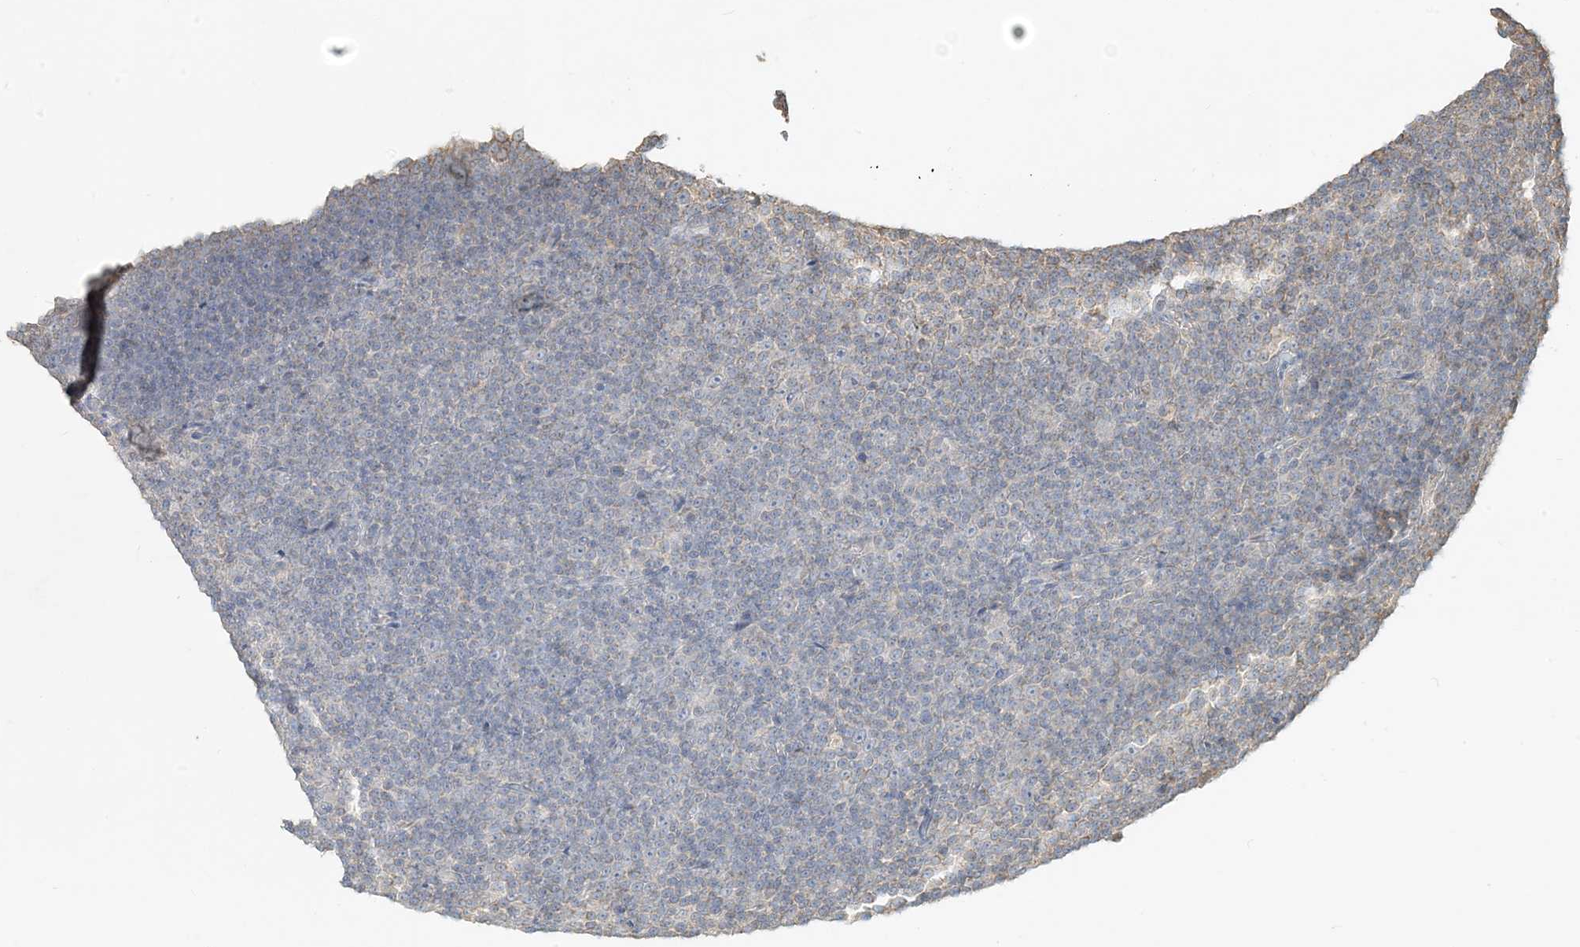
{"staining": {"intensity": "moderate", "quantity": "<25%", "location": "cytoplasmic/membranous"}, "tissue": "lymphoma", "cell_type": "Tumor cells", "image_type": "cancer", "snomed": [{"axis": "morphology", "description": "Malignant lymphoma, non-Hodgkin's type, Low grade"}, {"axis": "topography", "description": "Lymph node"}], "caption": "IHC image of low-grade malignant lymphoma, non-Hodgkin's type stained for a protein (brown), which demonstrates low levels of moderate cytoplasmic/membranous positivity in about <25% of tumor cells.", "gene": "MCOLN1", "patient": {"sex": "female", "age": 67}}